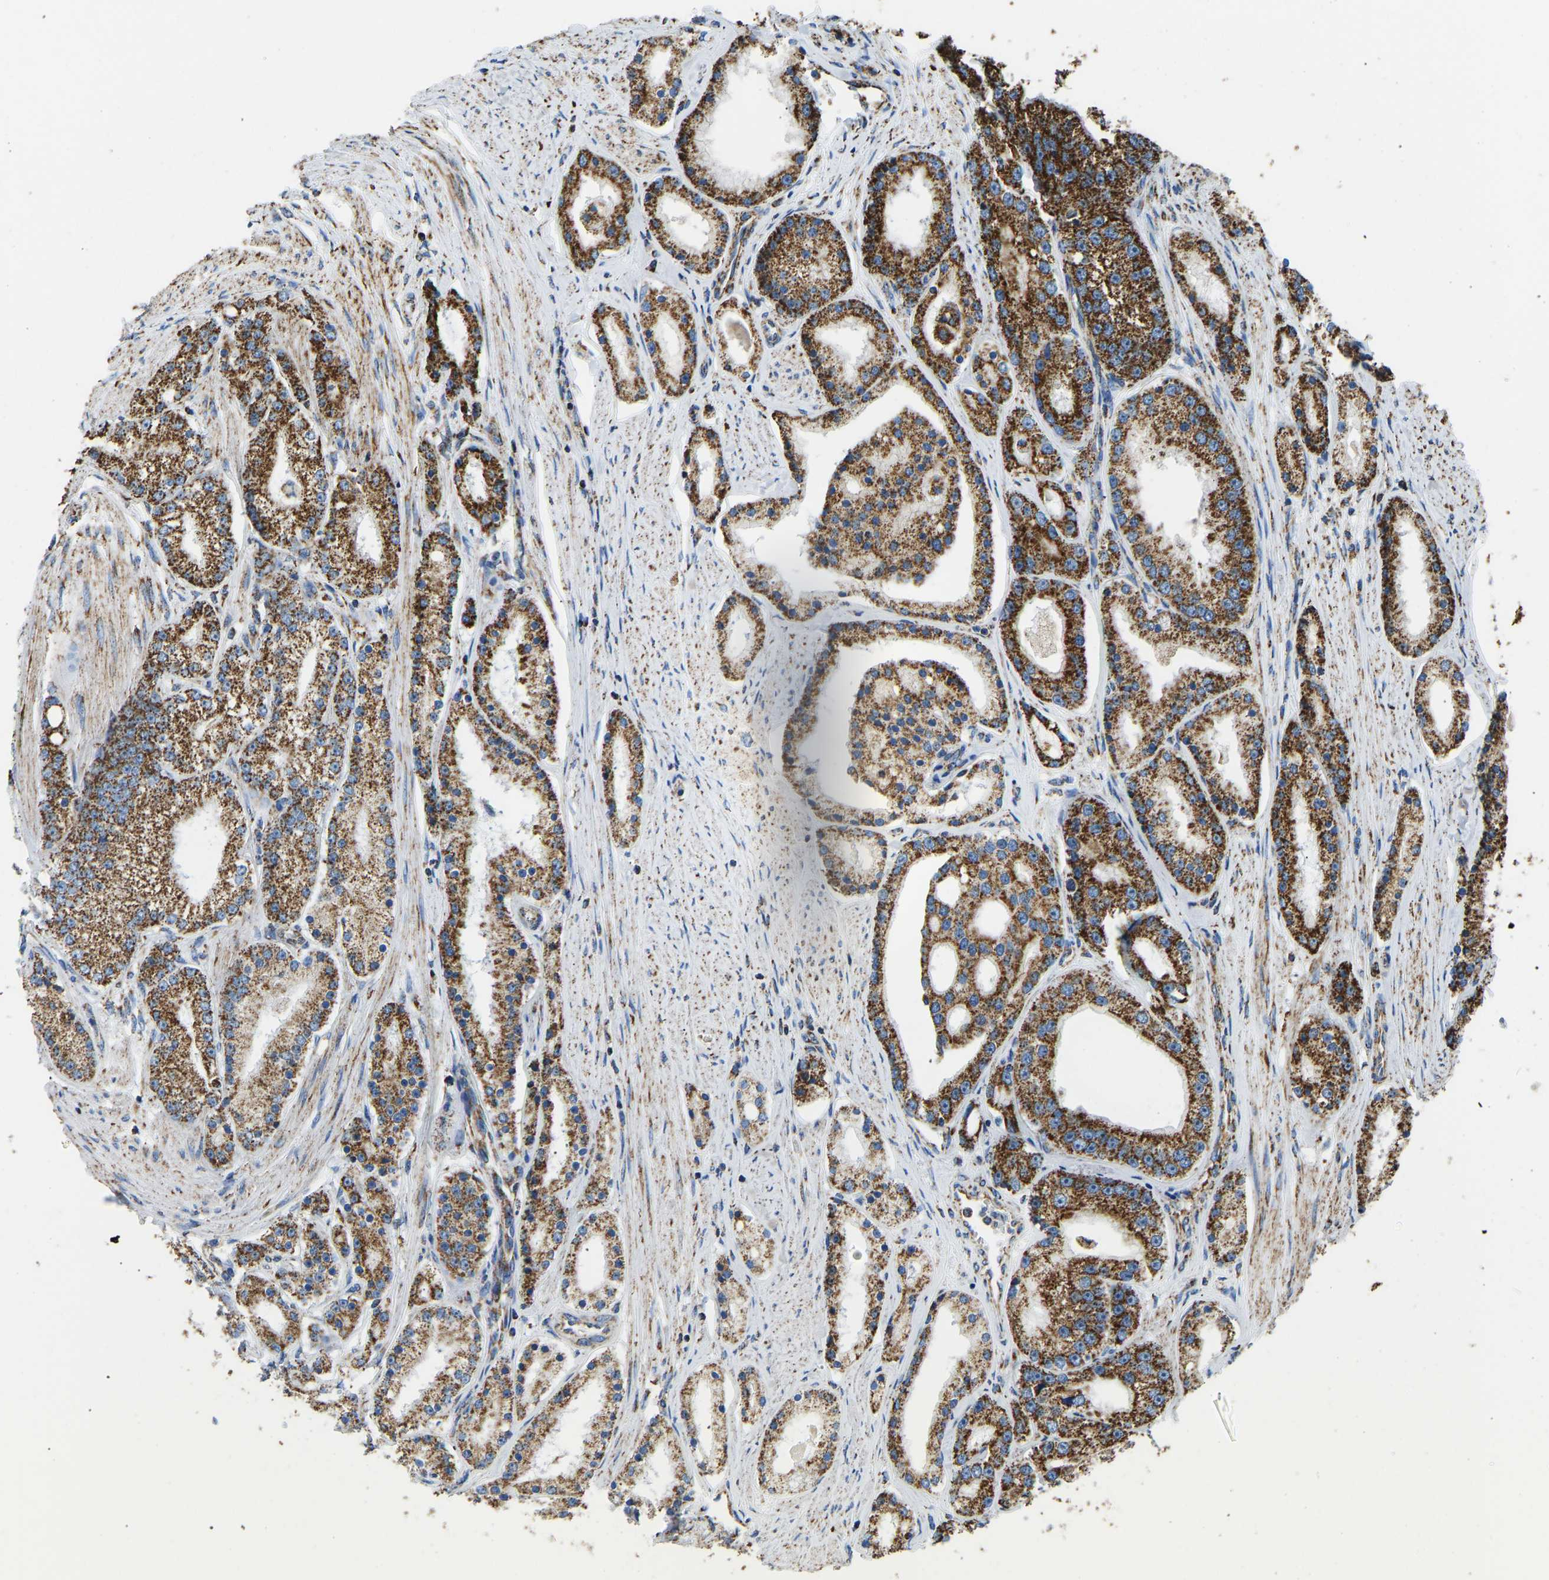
{"staining": {"intensity": "strong", "quantity": ">75%", "location": "cytoplasmic/membranous"}, "tissue": "prostate cancer", "cell_type": "Tumor cells", "image_type": "cancer", "snomed": [{"axis": "morphology", "description": "Adenocarcinoma, Low grade"}, {"axis": "topography", "description": "Prostate"}], "caption": "Immunohistochemical staining of prostate cancer exhibits strong cytoplasmic/membranous protein expression in about >75% of tumor cells.", "gene": "IRX6", "patient": {"sex": "male", "age": 63}}